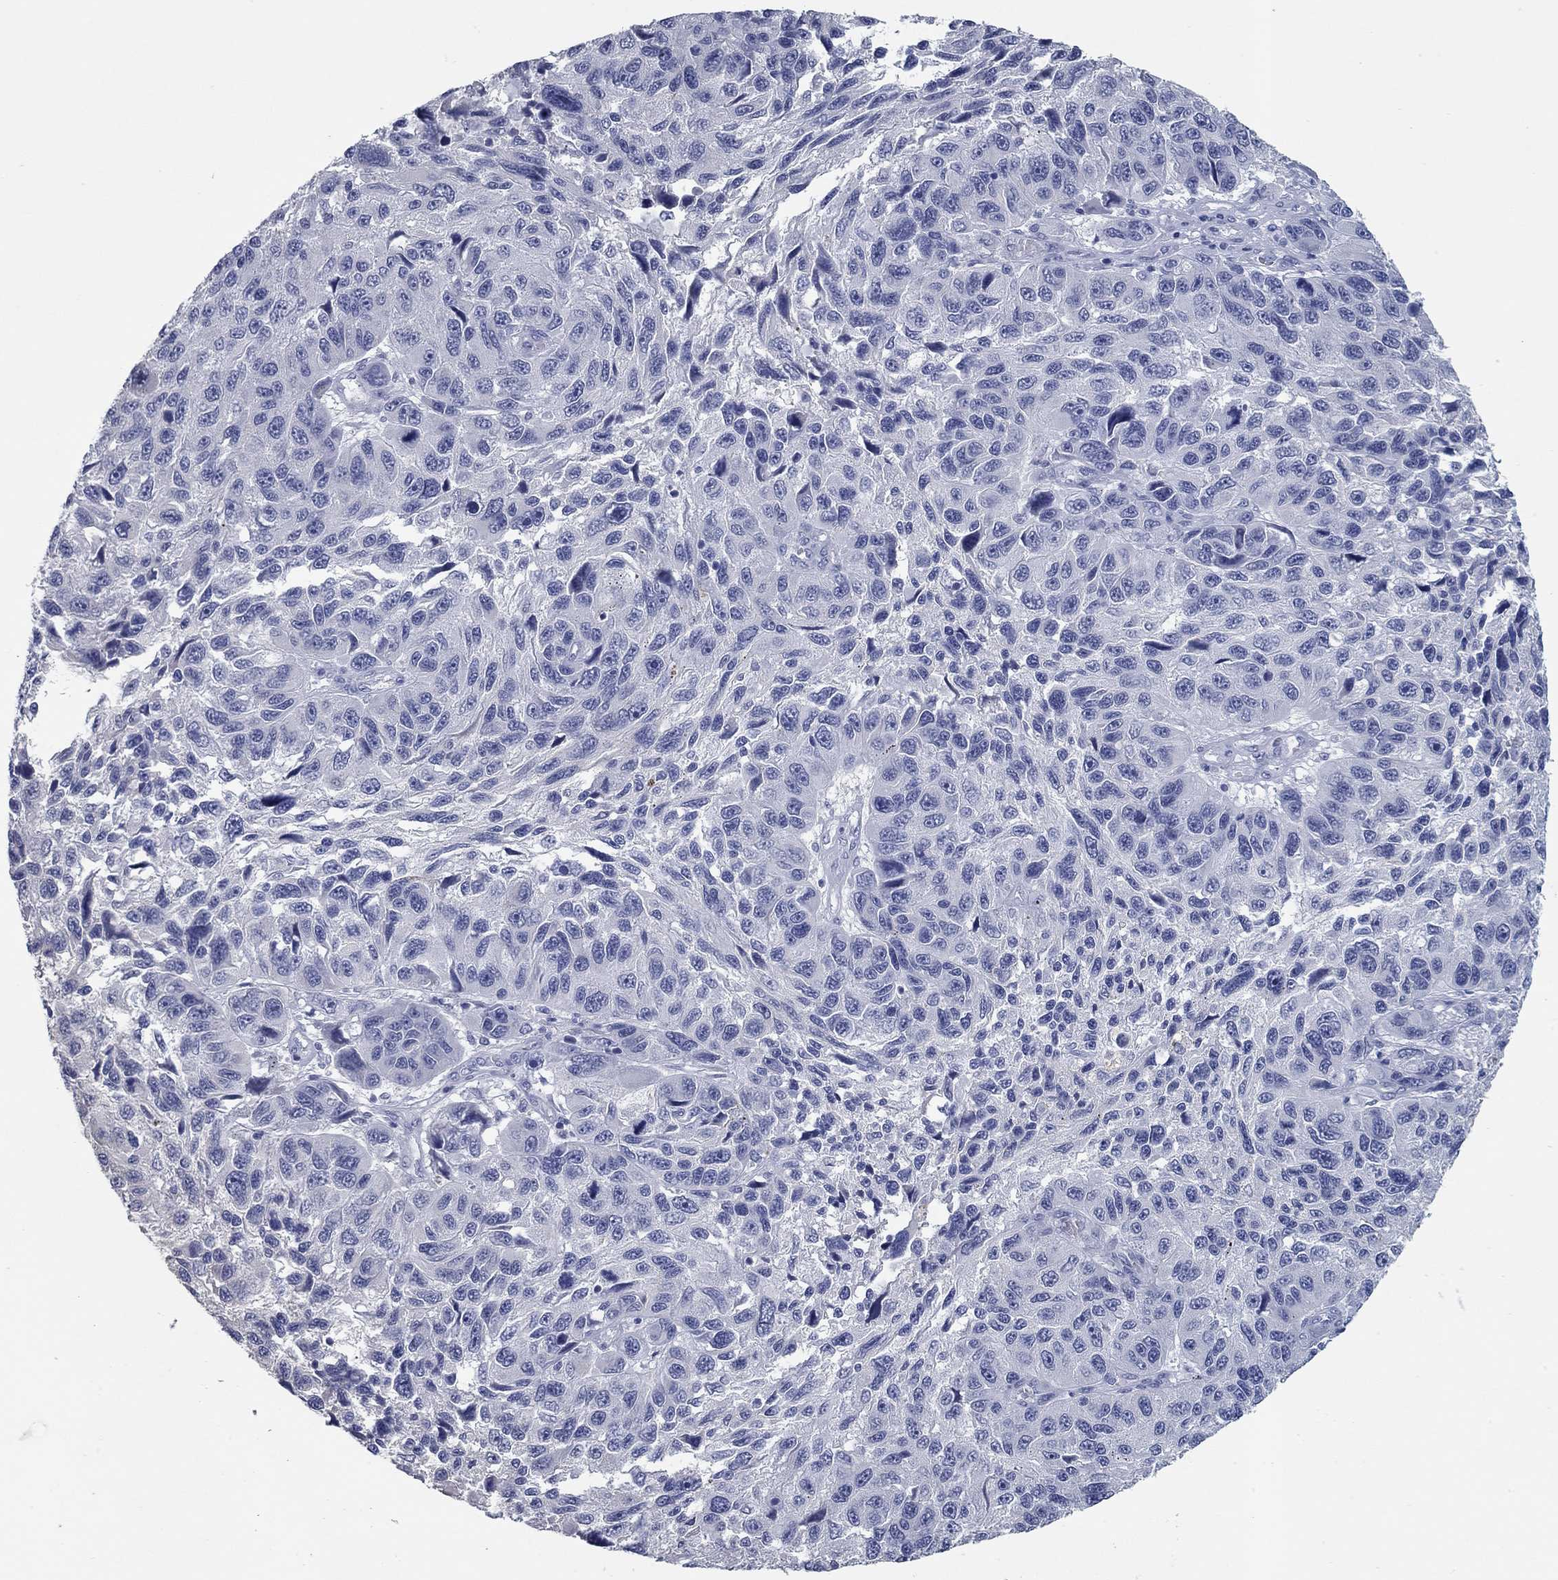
{"staining": {"intensity": "negative", "quantity": "none", "location": "none"}, "tissue": "melanoma", "cell_type": "Tumor cells", "image_type": "cancer", "snomed": [{"axis": "morphology", "description": "Malignant melanoma, NOS"}, {"axis": "topography", "description": "Skin"}], "caption": "There is no significant staining in tumor cells of malignant melanoma.", "gene": "KIRREL2", "patient": {"sex": "male", "age": 53}}